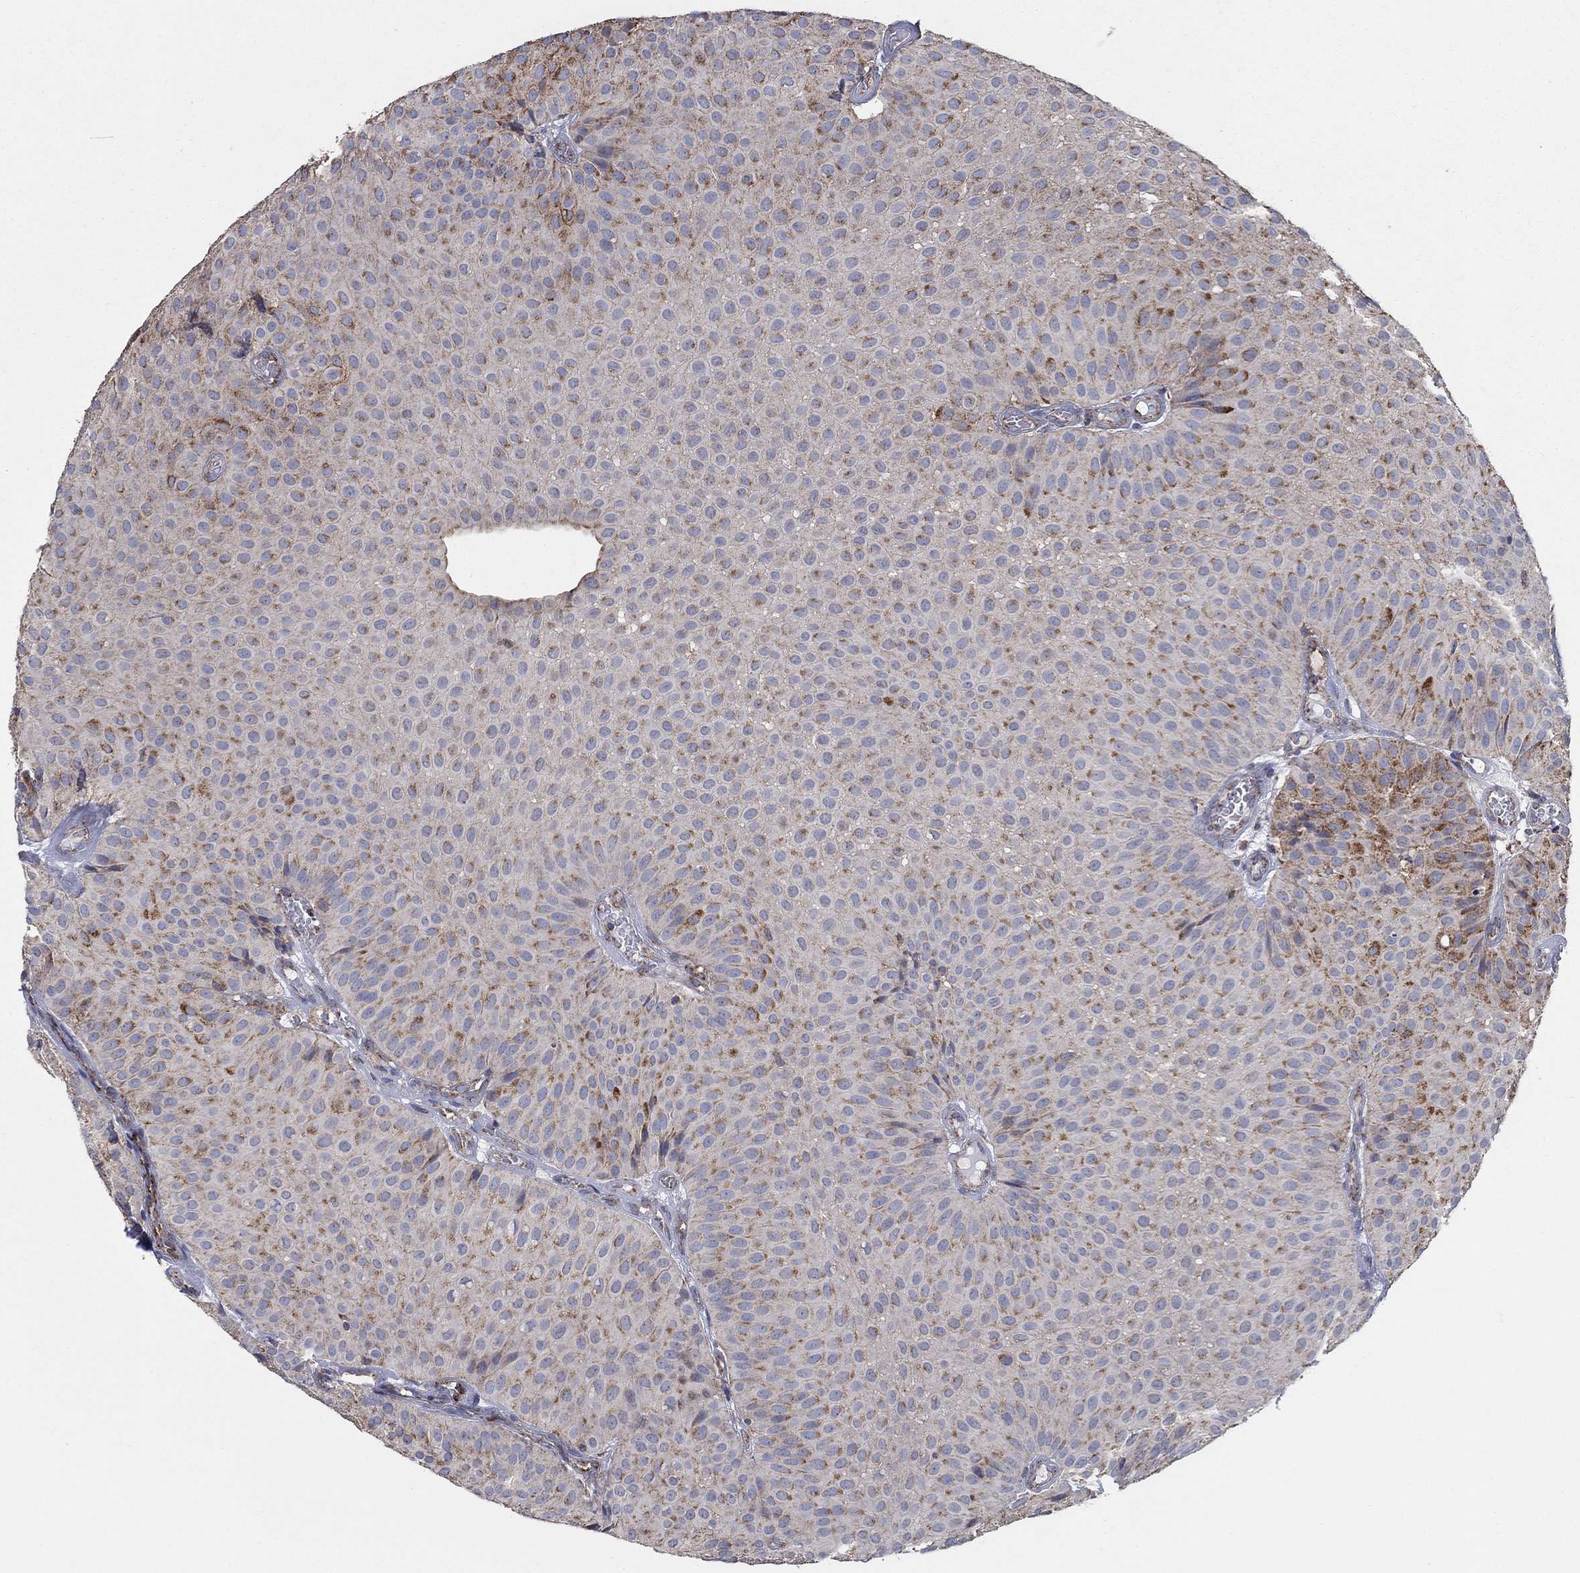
{"staining": {"intensity": "strong", "quantity": "<25%", "location": "cytoplasmic/membranous"}, "tissue": "urothelial cancer", "cell_type": "Tumor cells", "image_type": "cancer", "snomed": [{"axis": "morphology", "description": "Urothelial carcinoma, Low grade"}, {"axis": "topography", "description": "Urinary bladder"}], "caption": "Low-grade urothelial carcinoma was stained to show a protein in brown. There is medium levels of strong cytoplasmic/membranous positivity in approximately <25% of tumor cells. The protein of interest is shown in brown color, while the nuclei are stained blue.", "gene": "NCEH1", "patient": {"sex": "male", "age": 64}}